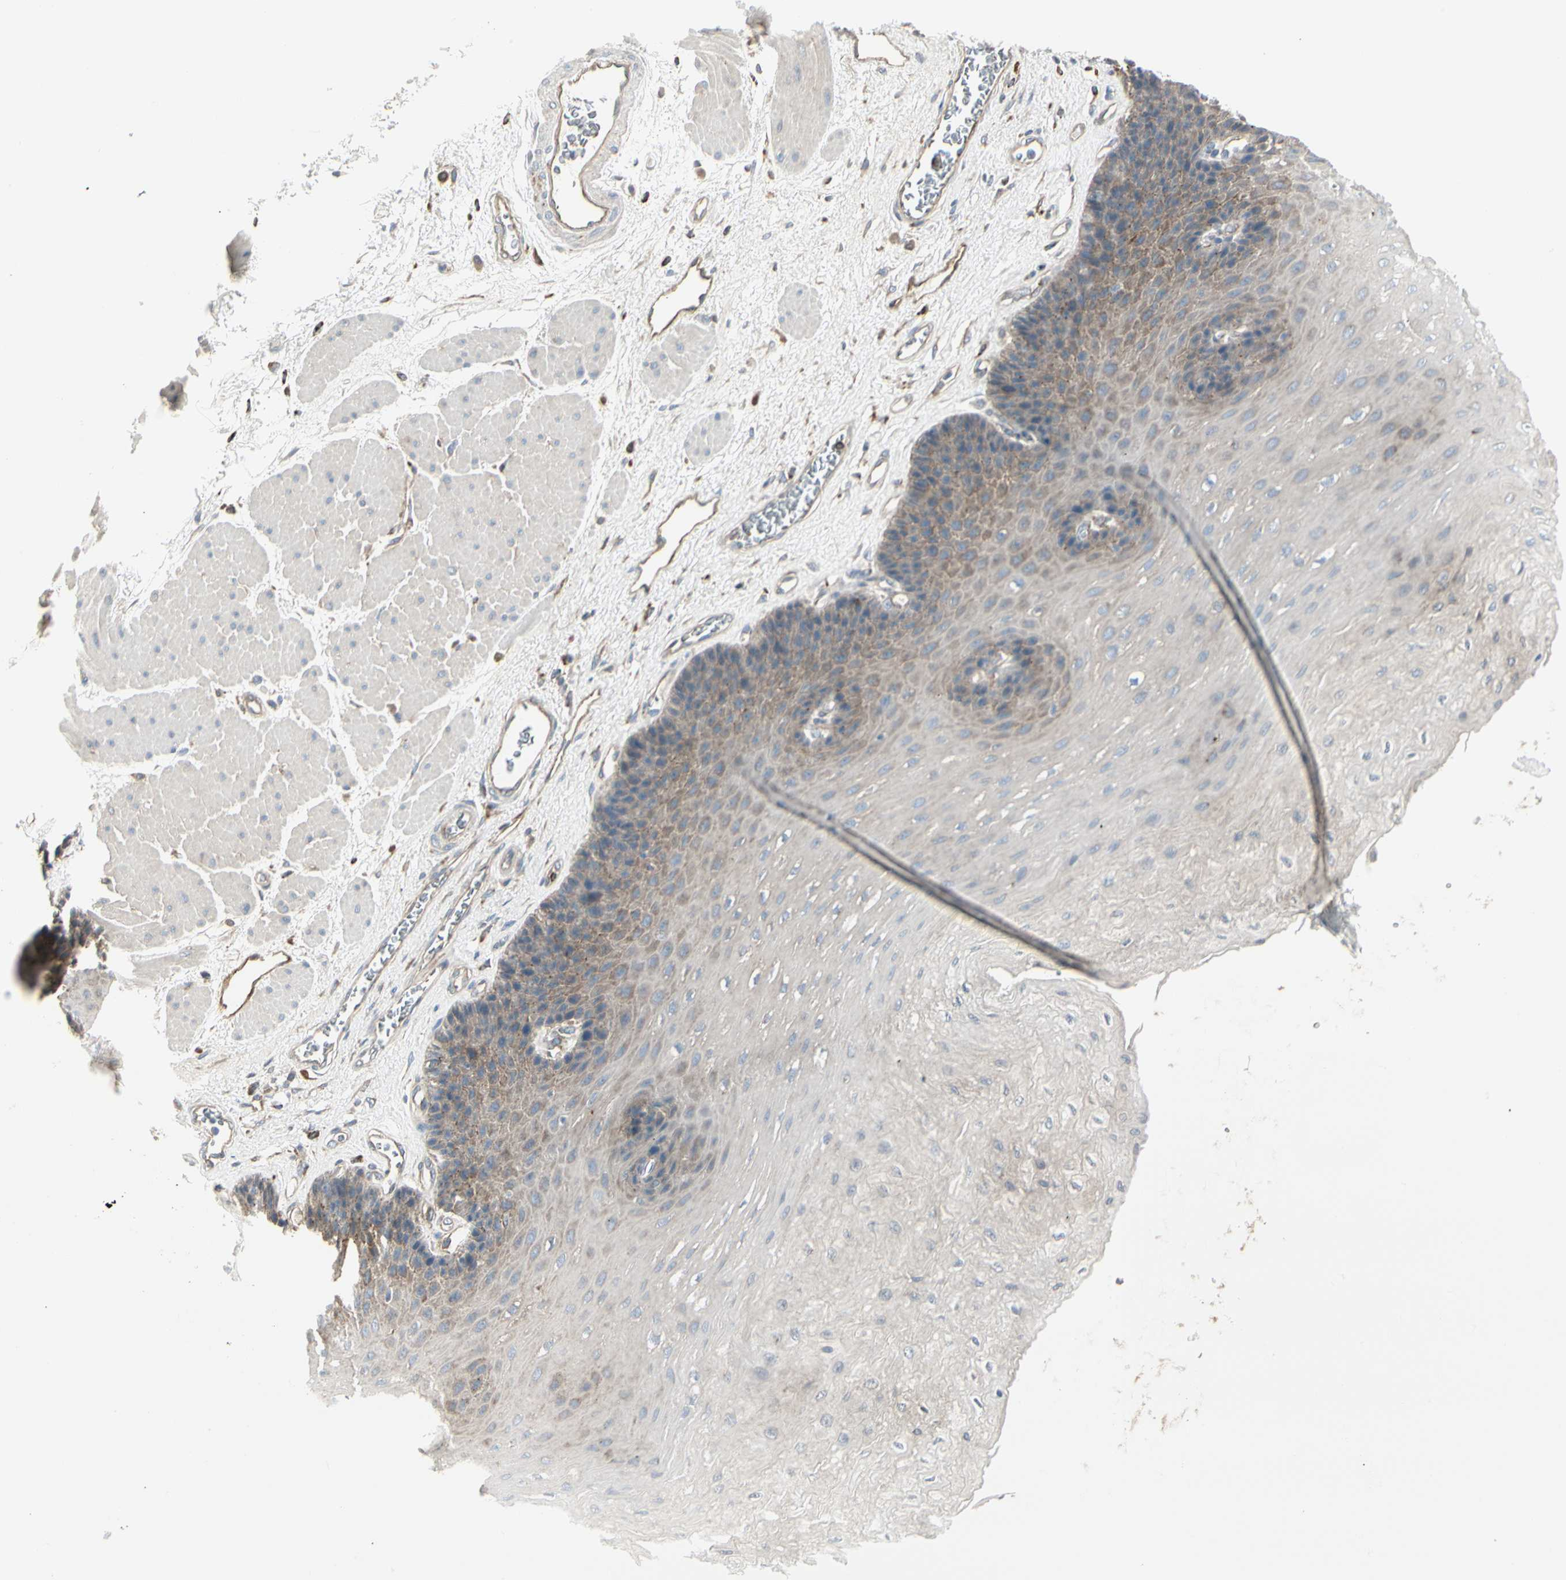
{"staining": {"intensity": "moderate", "quantity": "<25%", "location": "cytoplasmic/membranous"}, "tissue": "esophagus", "cell_type": "Squamous epithelial cells", "image_type": "normal", "snomed": [{"axis": "morphology", "description": "Normal tissue, NOS"}, {"axis": "topography", "description": "Esophagus"}], "caption": "DAB immunohistochemical staining of benign esophagus displays moderate cytoplasmic/membranous protein positivity in about <25% of squamous epithelial cells. (IHC, brightfield microscopy, high magnification).", "gene": "ATP6V1B2", "patient": {"sex": "female", "age": 72}}